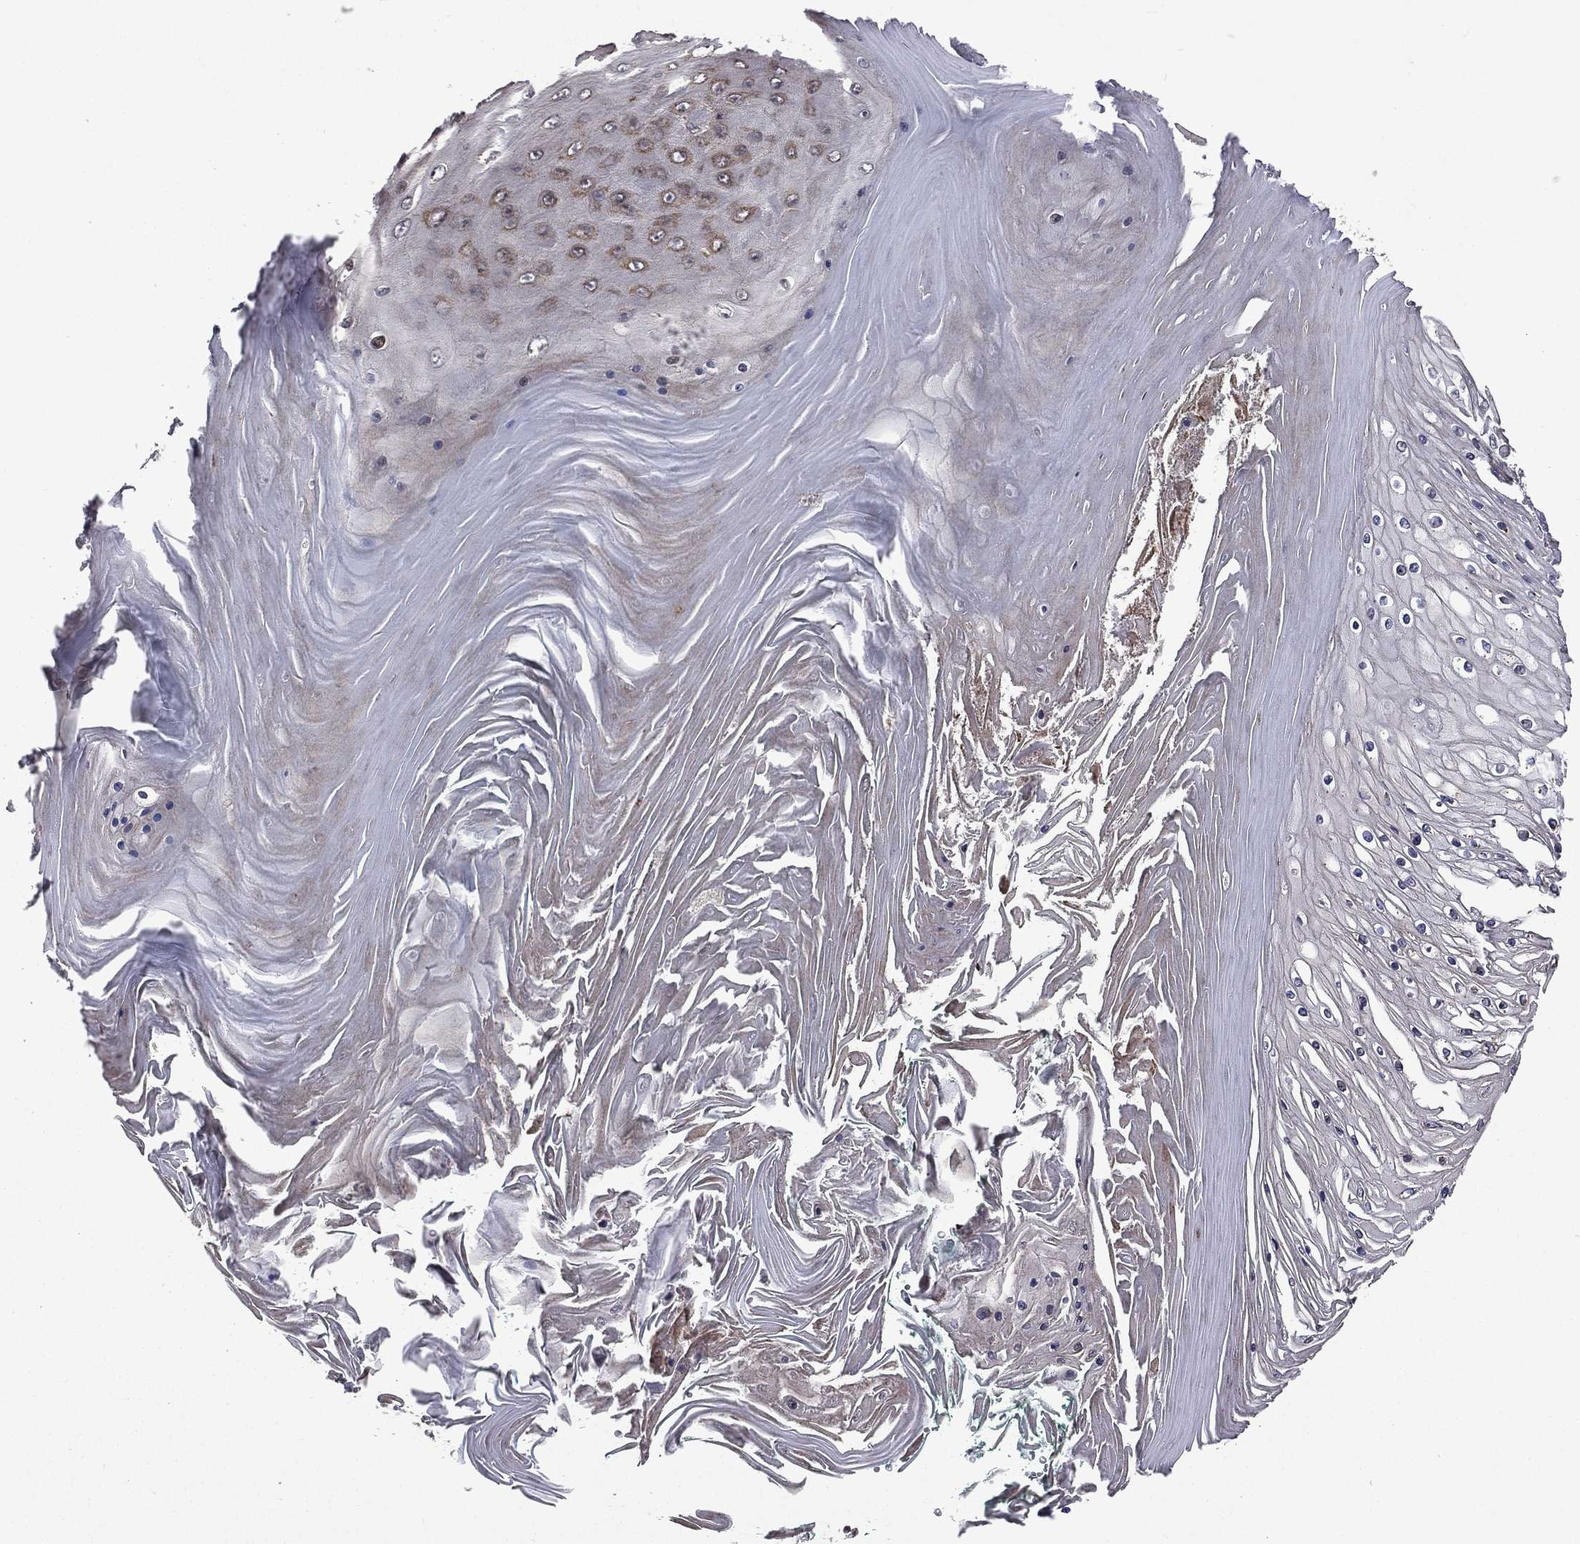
{"staining": {"intensity": "strong", "quantity": "<25%", "location": "cytoplasmic/membranous"}, "tissue": "skin cancer", "cell_type": "Tumor cells", "image_type": "cancer", "snomed": [{"axis": "morphology", "description": "Squamous cell carcinoma, NOS"}, {"axis": "topography", "description": "Skin"}], "caption": "IHC (DAB (3,3'-diaminobenzidine)) staining of skin cancer displays strong cytoplasmic/membranous protein staining in approximately <25% of tumor cells.", "gene": "GIMAP6", "patient": {"sex": "male", "age": 62}}